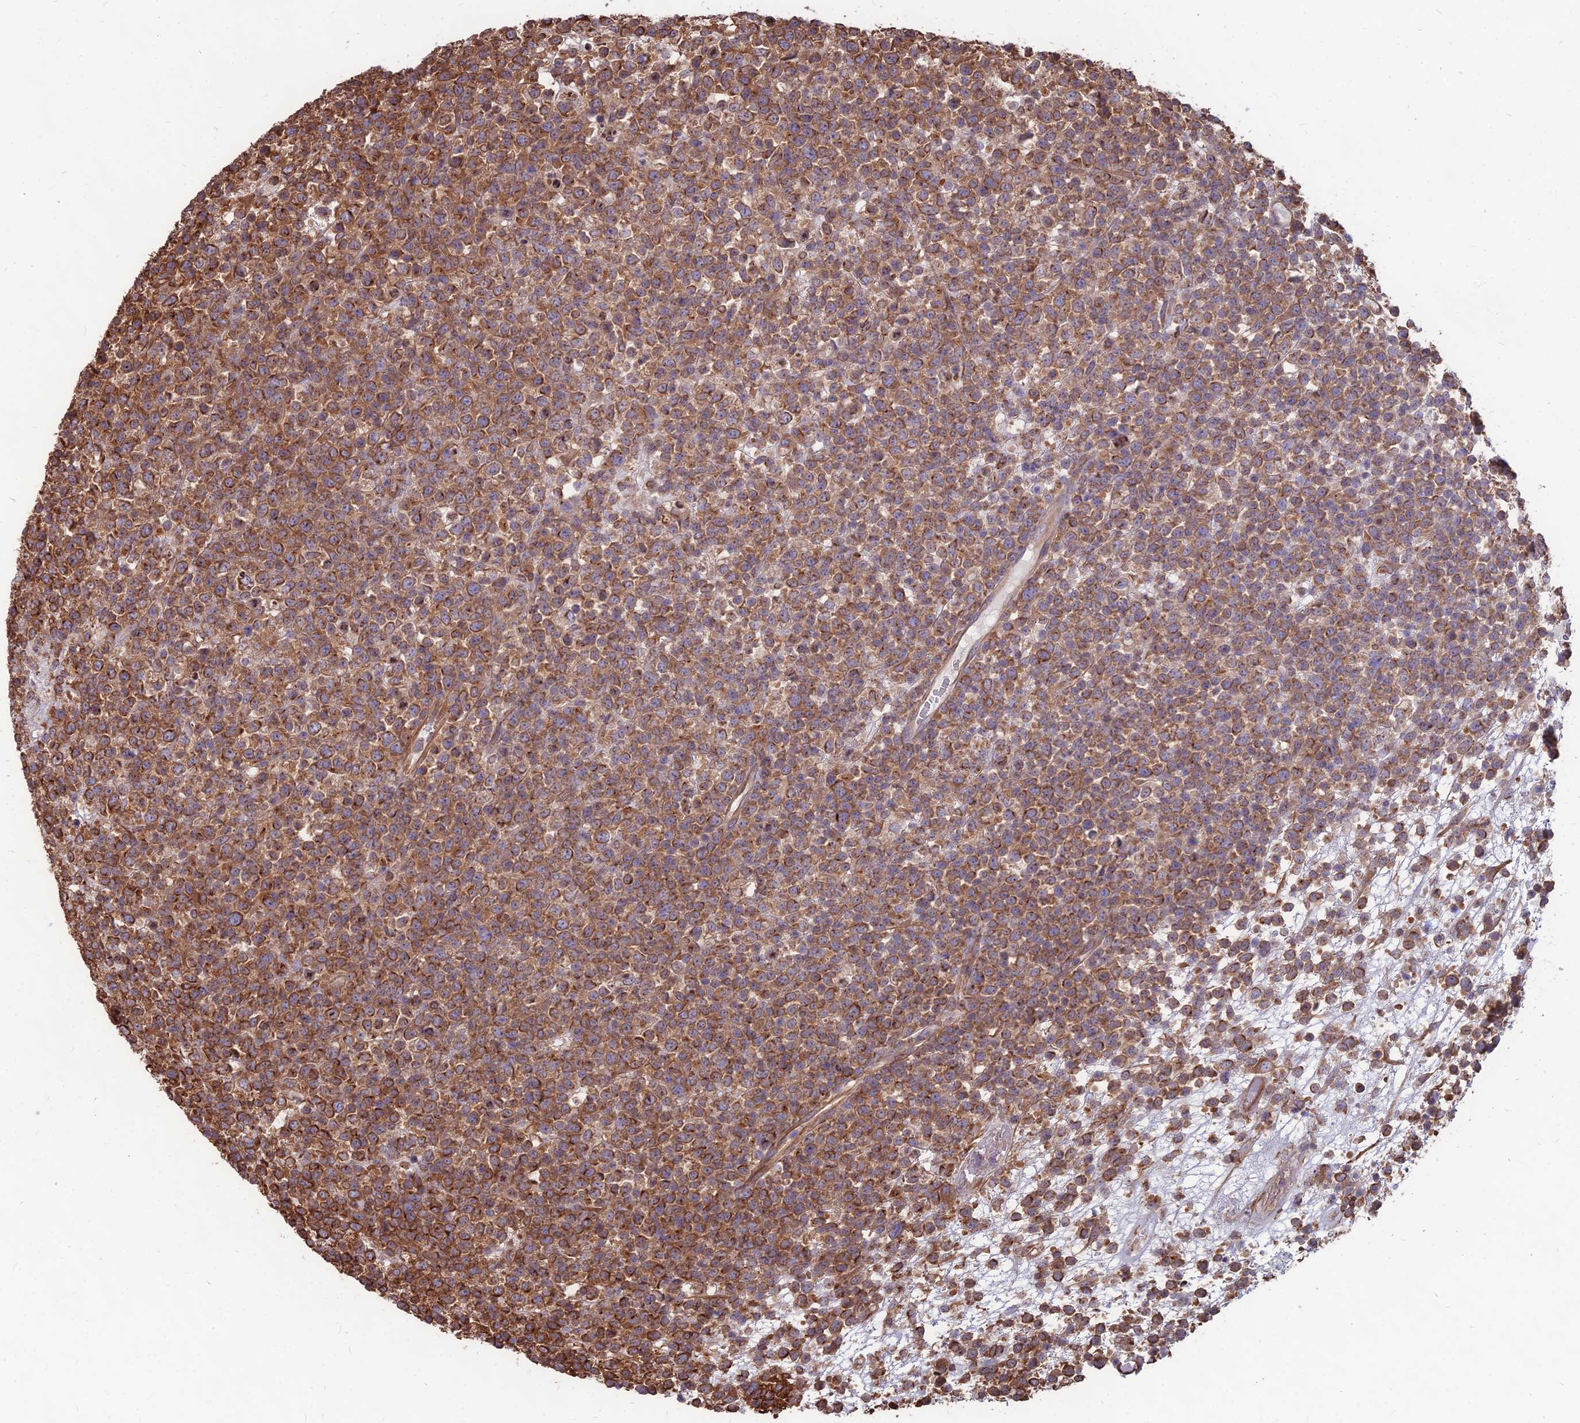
{"staining": {"intensity": "moderate", "quantity": ">75%", "location": "cytoplasmic/membranous"}, "tissue": "lymphoma", "cell_type": "Tumor cells", "image_type": "cancer", "snomed": [{"axis": "morphology", "description": "Malignant lymphoma, non-Hodgkin's type, High grade"}, {"axis": "topography", "description": "Colon"}], "caption": "A brown stain shows moderate cytoplasmic/membranous expression of a protein in high-grade malignant lymphoma, non-Hodgkin's type tumor cells. (Brightfield microscopy of DAB IHC at high magnification).", "gene": "LSM6", "patient": {"sex": "female", "age": 53}}